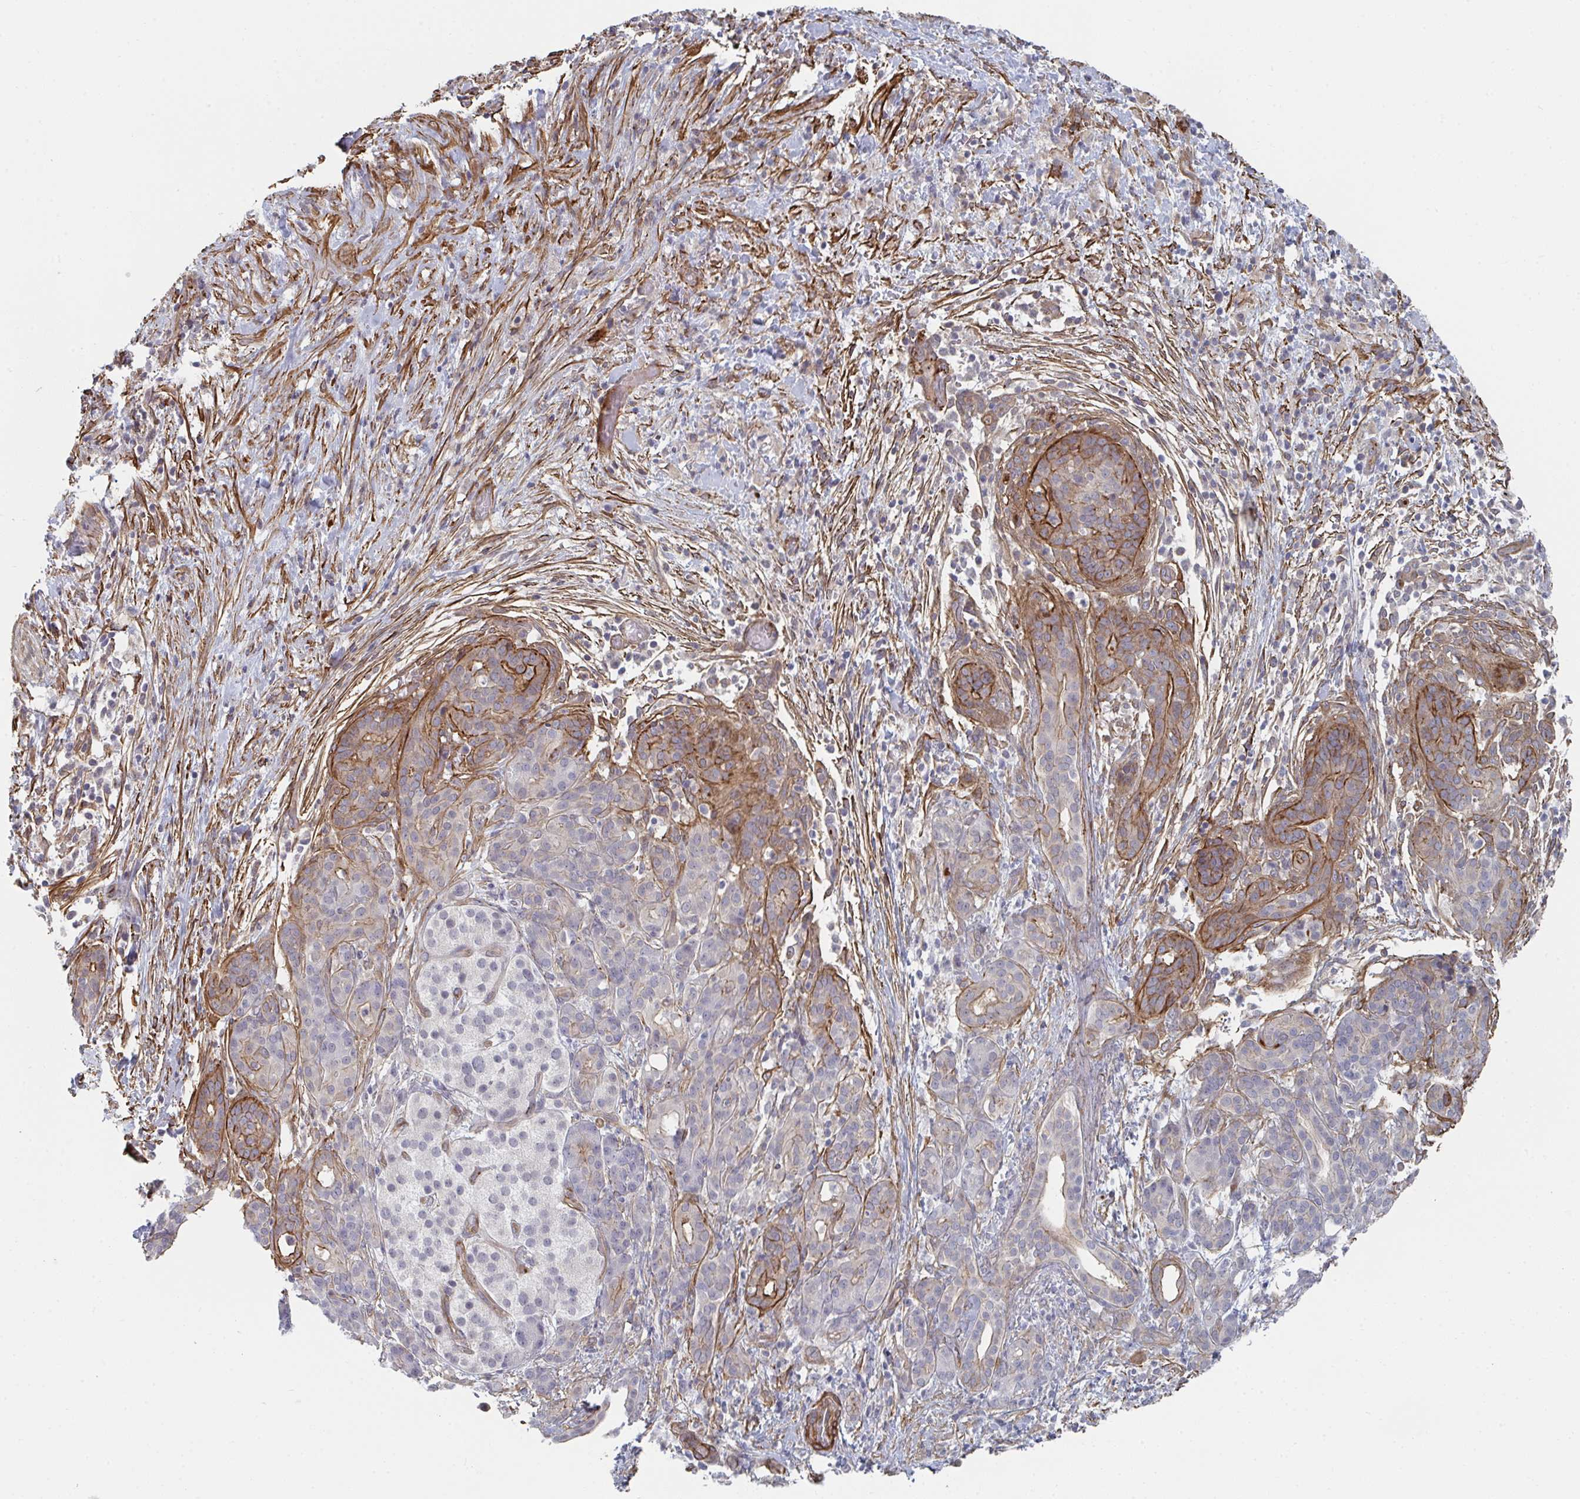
{"staining": {"intensity": "strong", "quantity": "<25%", "location": "cytoplasmic/membranous"}, "tissue": "pancreatic cancer", "cell_type": "Tumor cells", "image_type": "cancer", "snomed": [{"axis": "morphology", "description": "Adenocarcinoma, NOS"}, {"axis": "topography", "description": "Pancreas"}], "caption": "The immunohistochemical stain highlights strong cytoplasmic/membranous expression in tumor cells of pancreatic cancer (adenocarcinoma) tissue. The staining was performed using DAB (3,3'-diaminobenzidine), with brown indicating positive protein expression. Nuclei are stained blue with hematoxylin.", "gene": "NEURL4", "patient": {"sex": "male", "age": 44}}